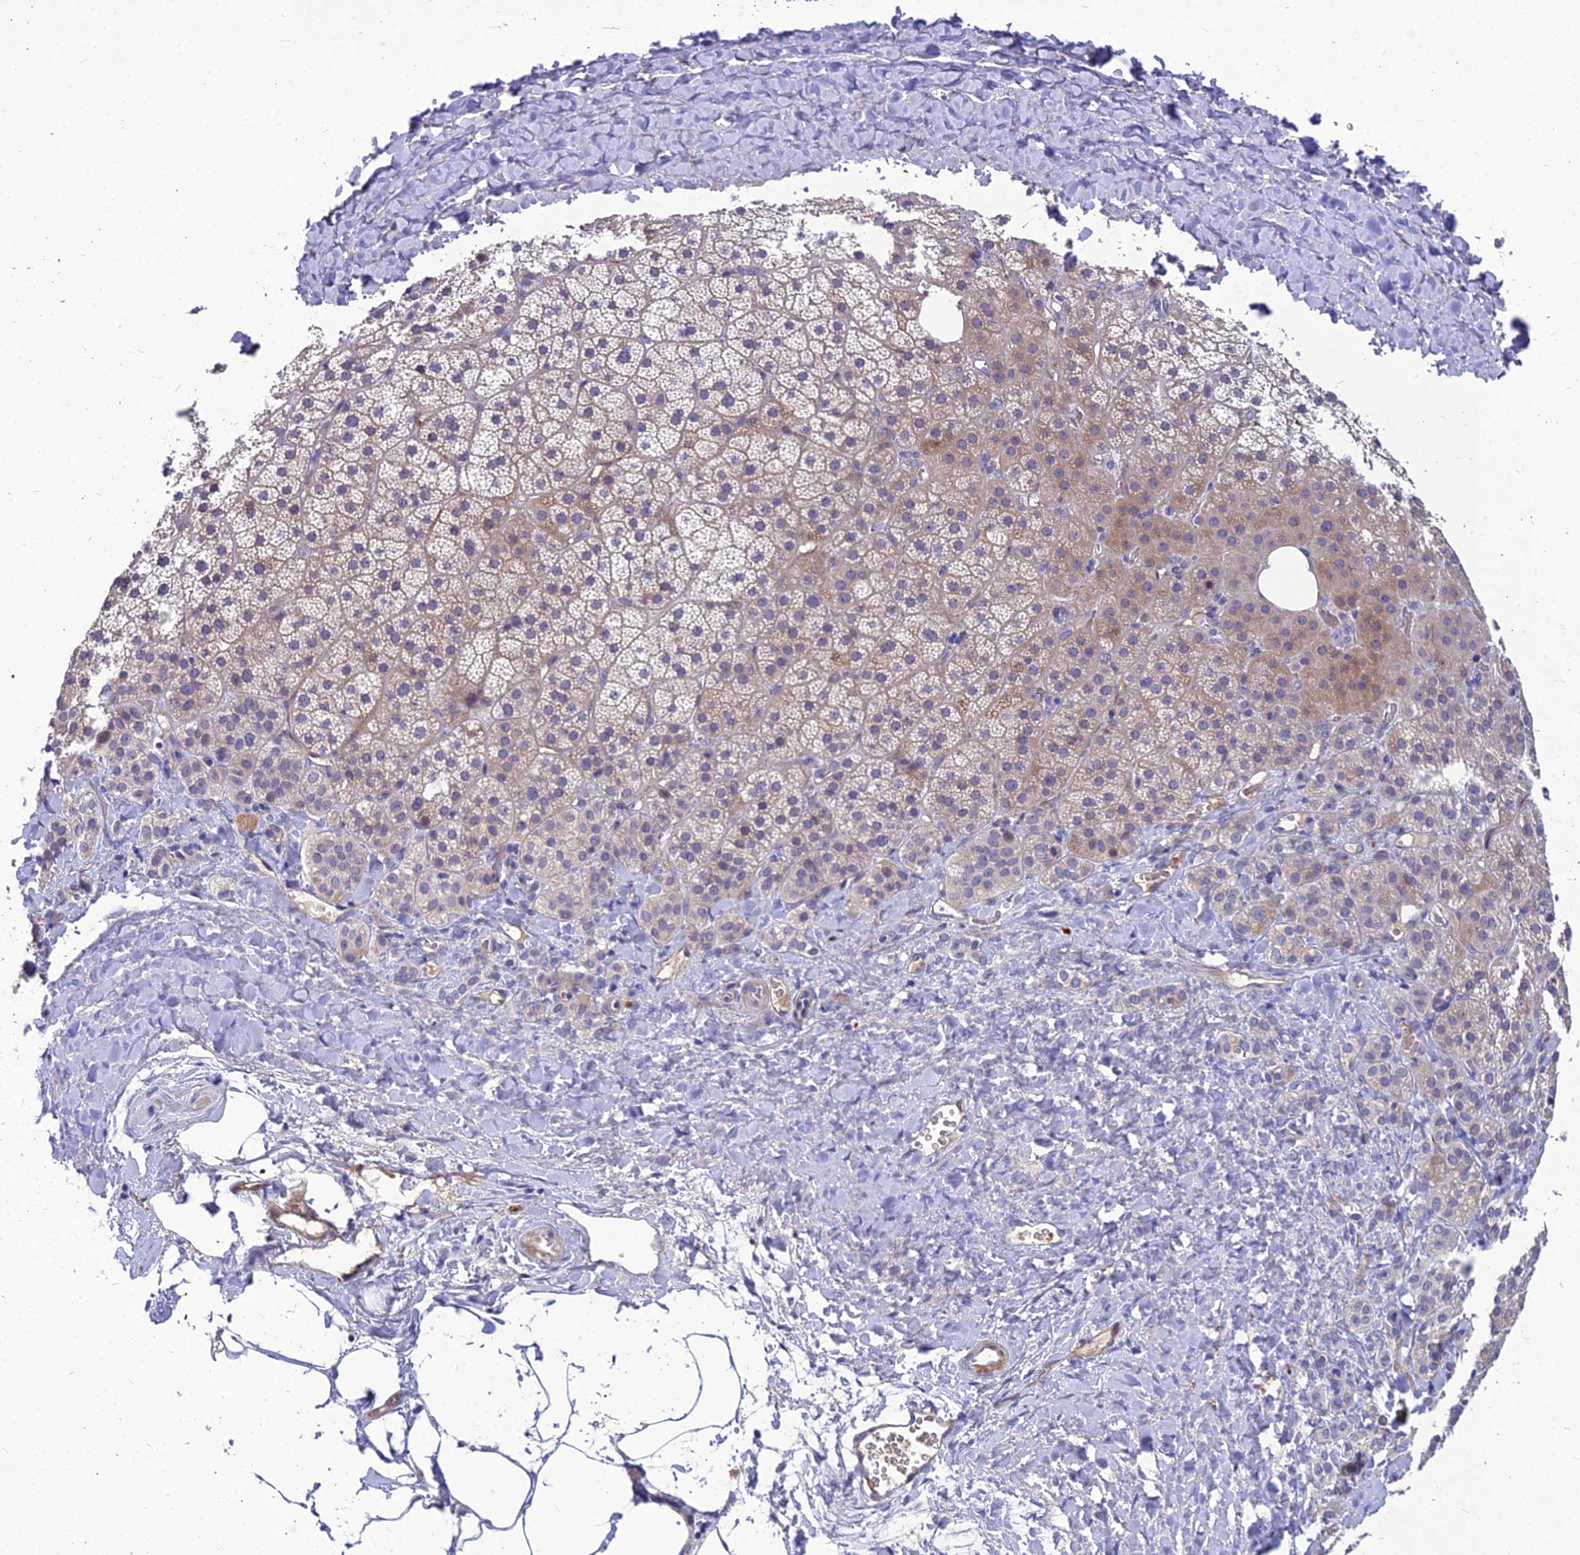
{"staining": {"intensity": "moderate", "quantity": "25%-75%", "location": "cytoplasmic/membranous"}, "tissue": "adrenal gland", "cell_type": "Glandular cells", "image_type": "normal", "snomed": [{"axis": "morphology", "description": "Normal tissue, NOS"}, {"axis": "topography", "description": "Adrenal gland"}], "caption": "The immunohistochemical stain shows moderate cytoplasmic/membranous expression in glandular cells of unremarkable adrenal gland. (IHC, brightfield microscopy, high magnification).", "gene": "DMRTA1", "patient": {"sex": "male", "age": 57}}